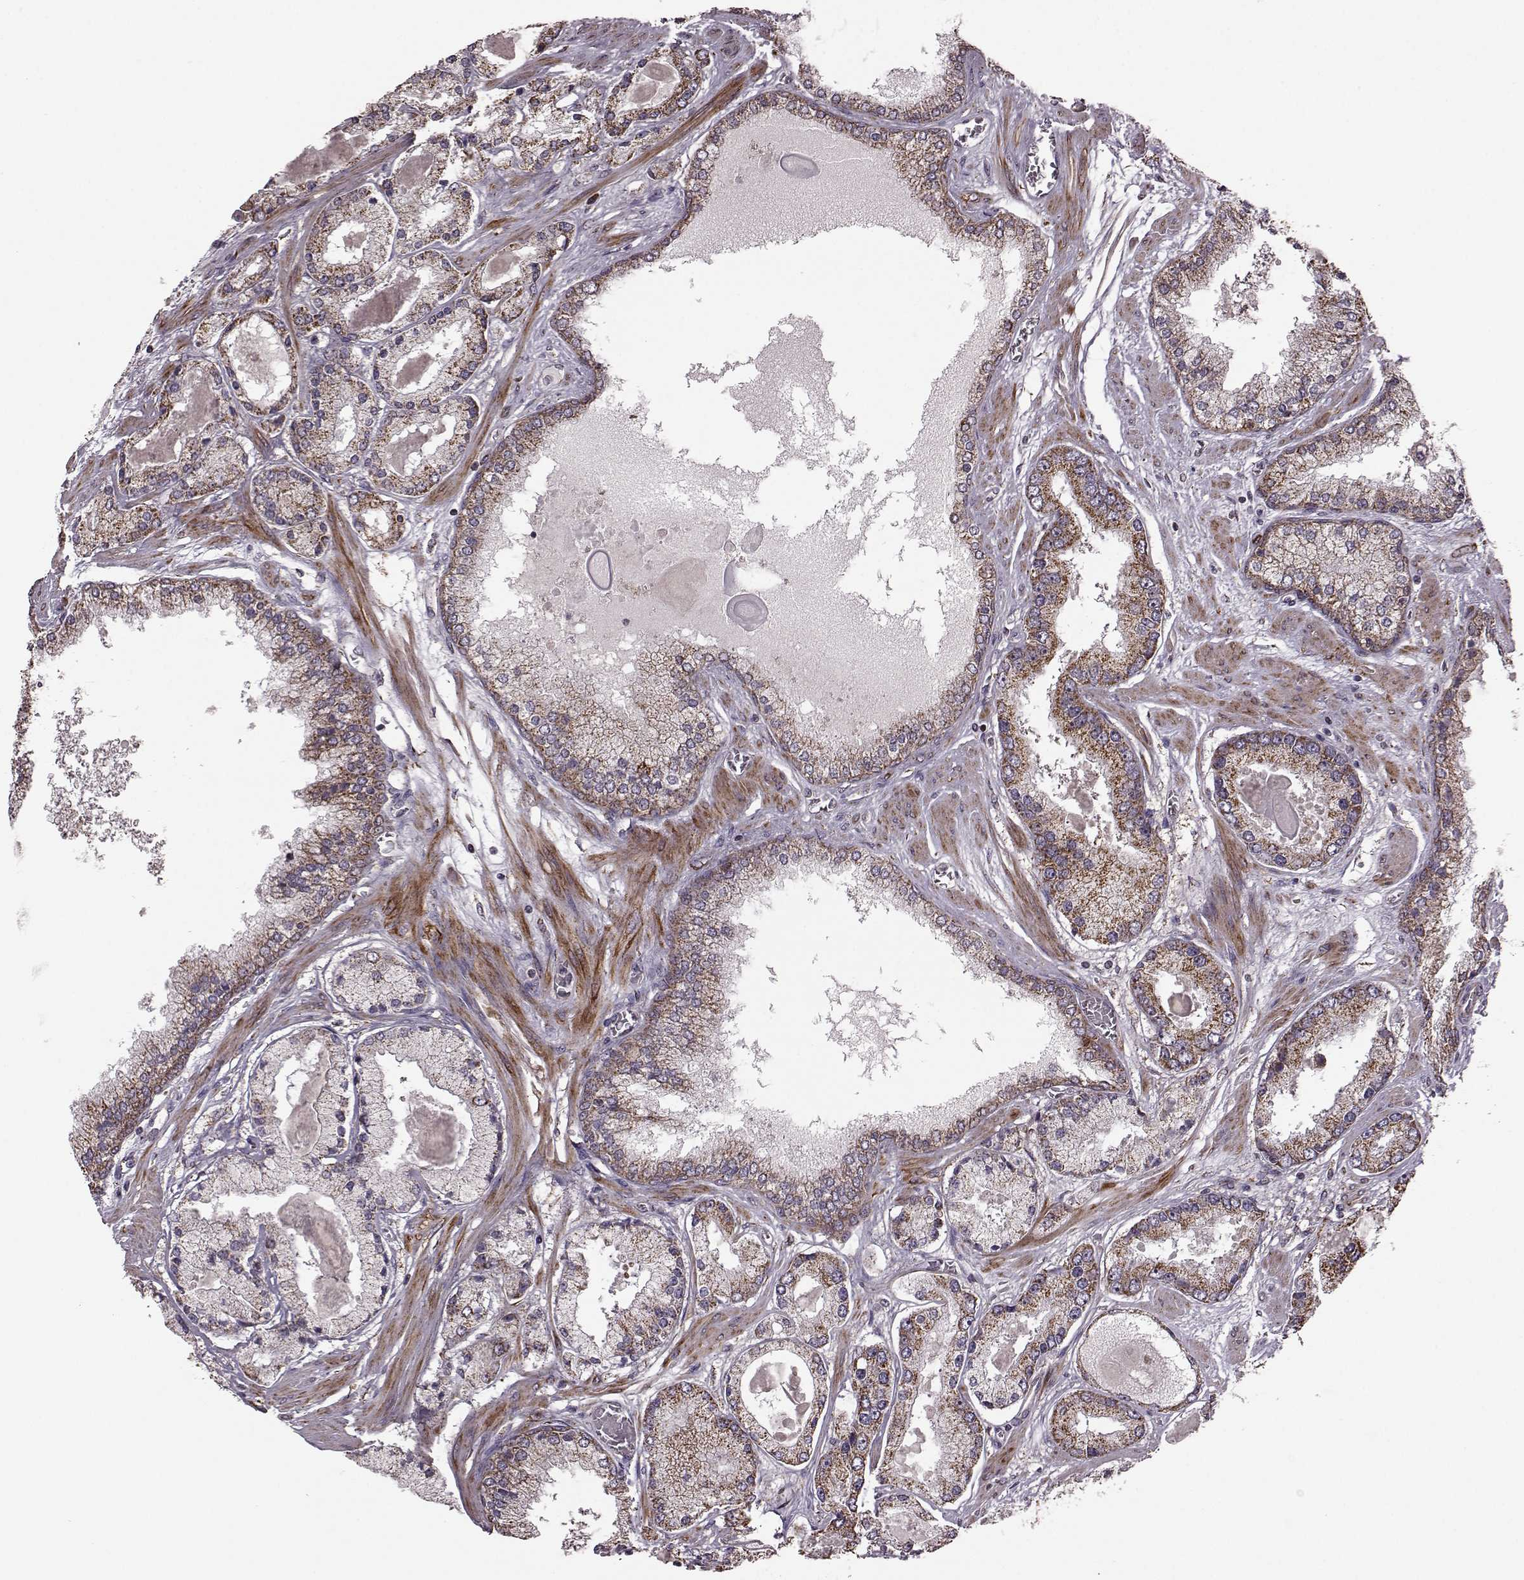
{"staining": {"intensity": "strong", "quantity": ">75%", "location": "cytoplasmic/membranous"}, "tissue": "prostate cancer", "cell_type": "Tumor cells", "image_type": "cancer", "snomed": [{"axis": "morphology", "description": "Adenocarcinoma, High grade"}, {"axis": "topography", "description": "Prostate"}], "caption": "An IHC histopathology image of neoplastic tissue is shown. Protein staining in brown shows strong cytoplasmic/membranous positivity in prostate high-grade adenocarcinoma within tumor cells.", "gene": "PUDP", "patient": {"sex": "male", "age": 67}}